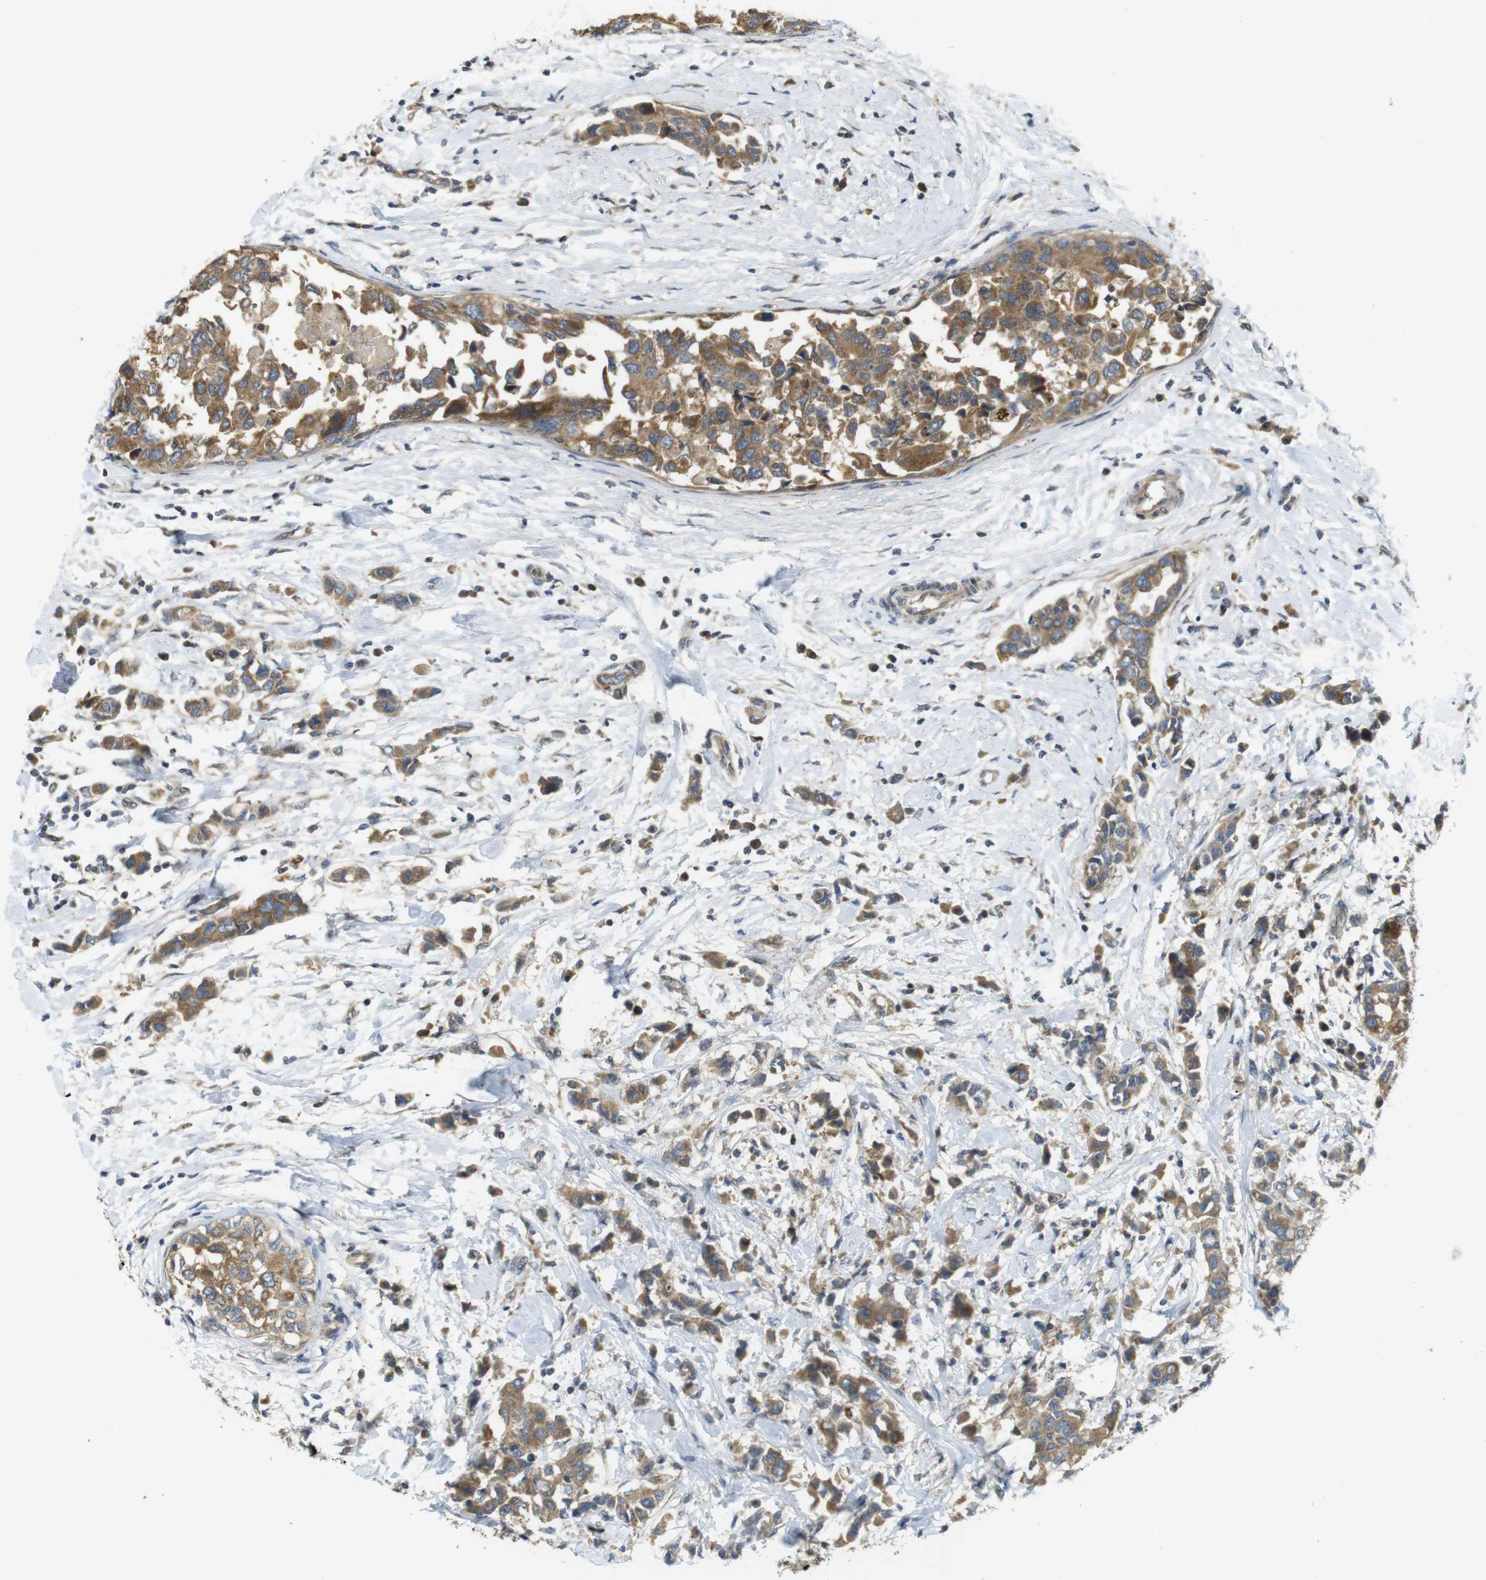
{"staining": {"intensity": "moderate", "quantity": ">75%", "location": "cytoplasmic/membranous"}, "tissue": "breast cancer", "cell_type": "Tumor cells", "image_type": "cancer", "snomed": [{"axis": "morphology", "description": "Normal tissue, NOS"}, {"axis": "morphology", "description": "Duct carcinoma"}, {"axis": "topography", "description": "Breast"}], "caption": "Tumor cells show medium levels of moderate cytoplasmic/membranous expression in approximately >75% of cells in human breast invasive ductal carcinoma.", "gene": "CLTC", "patient": {"sex": "female", "age": 50}}